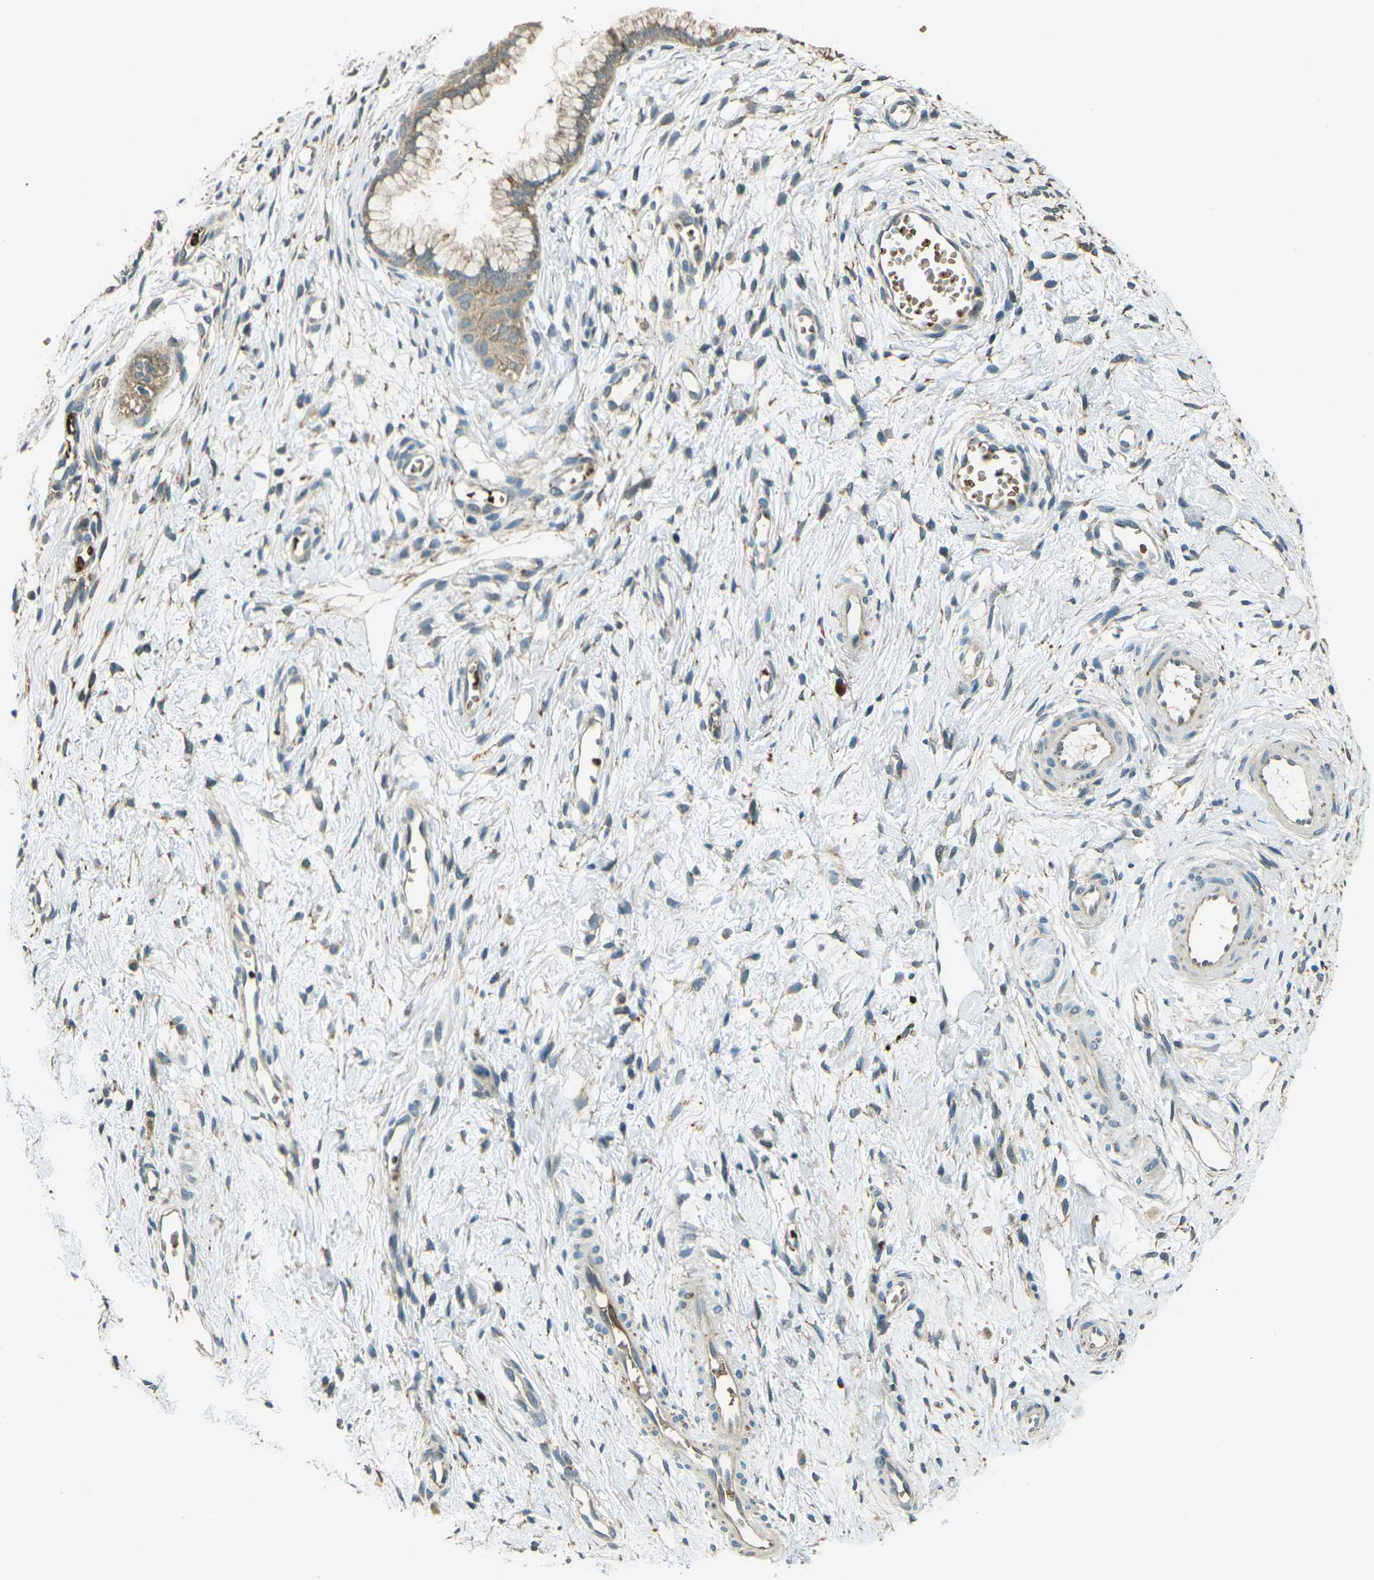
{"staining": {"intensity": "weak", "quantity": ">75%", "location": "cytoplasmic/membranous"}, "tissue": "cervix", "cell_type": "Glandular cells", "image_type": "normal", "snomed": [{"axis": "morphology", "description": "Normal tissue, NOS"}, {"axis": "topography", "description": "Cervix"}], "caption": "The immunohistochemical stain shows weak cytoplasmic/membranous expression in glandular cells of normal cervix. (IHC, brightfield microscopy, high magnification).", "gene": "TOR1A", "patient": {"sex": "female", "age": 65}}